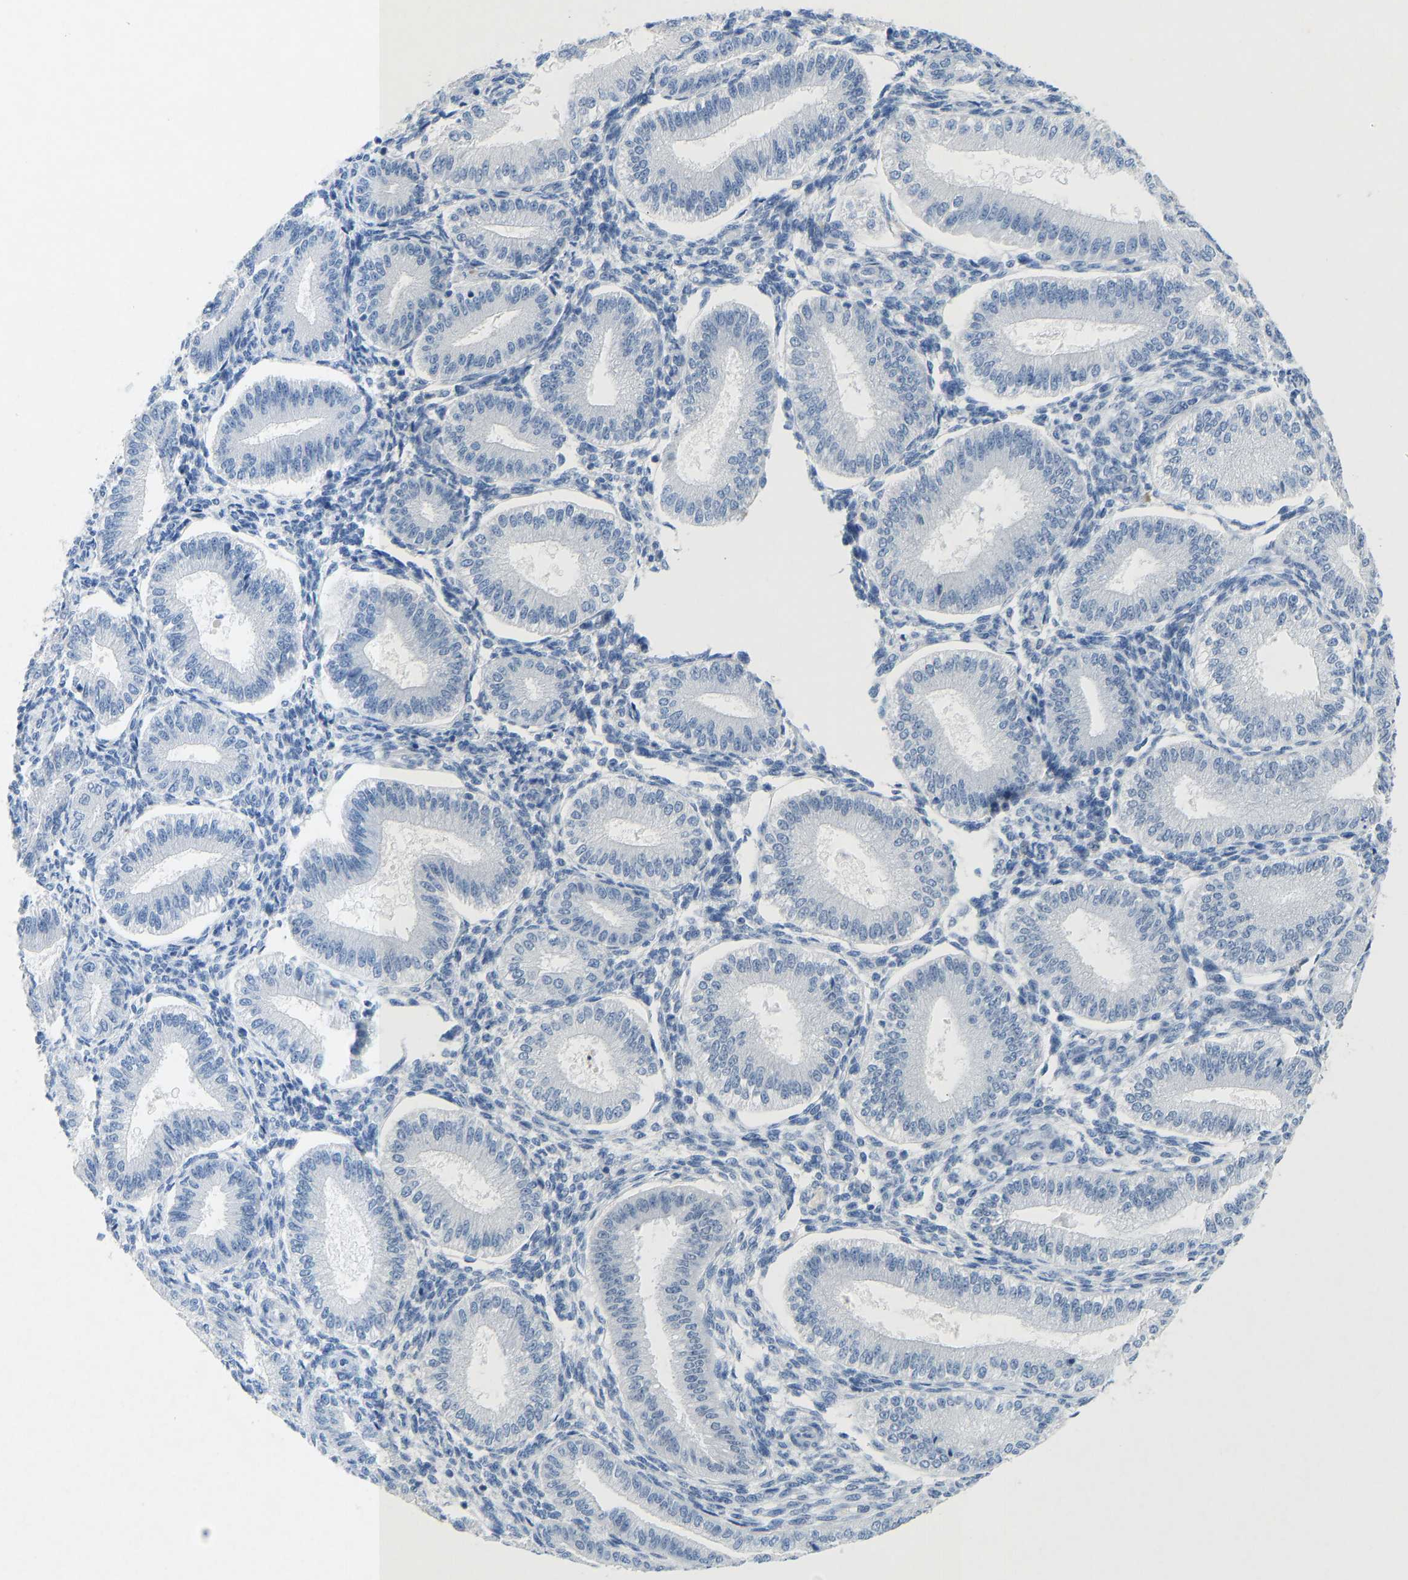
{"staining": {"intensity": "negative", "quantity": "none", "location": "none"}, "tissue": "endometrium", "cell_type": "Cells in endometrial stroma", "image_type": "normal", "snomed": [{"axis": "morphology", "description": "Normal tissue, NOS"}, {"axis": "topography", "description": "Endometrium"}], "caption": "Cells in endometrial stroma show no significant protein positivity in benign endometrium. (Brightfield microscopy of DAB IHC at high magnification).", "gene": "TXNDC2", "patient": {"sex": "female", "age": 39}}